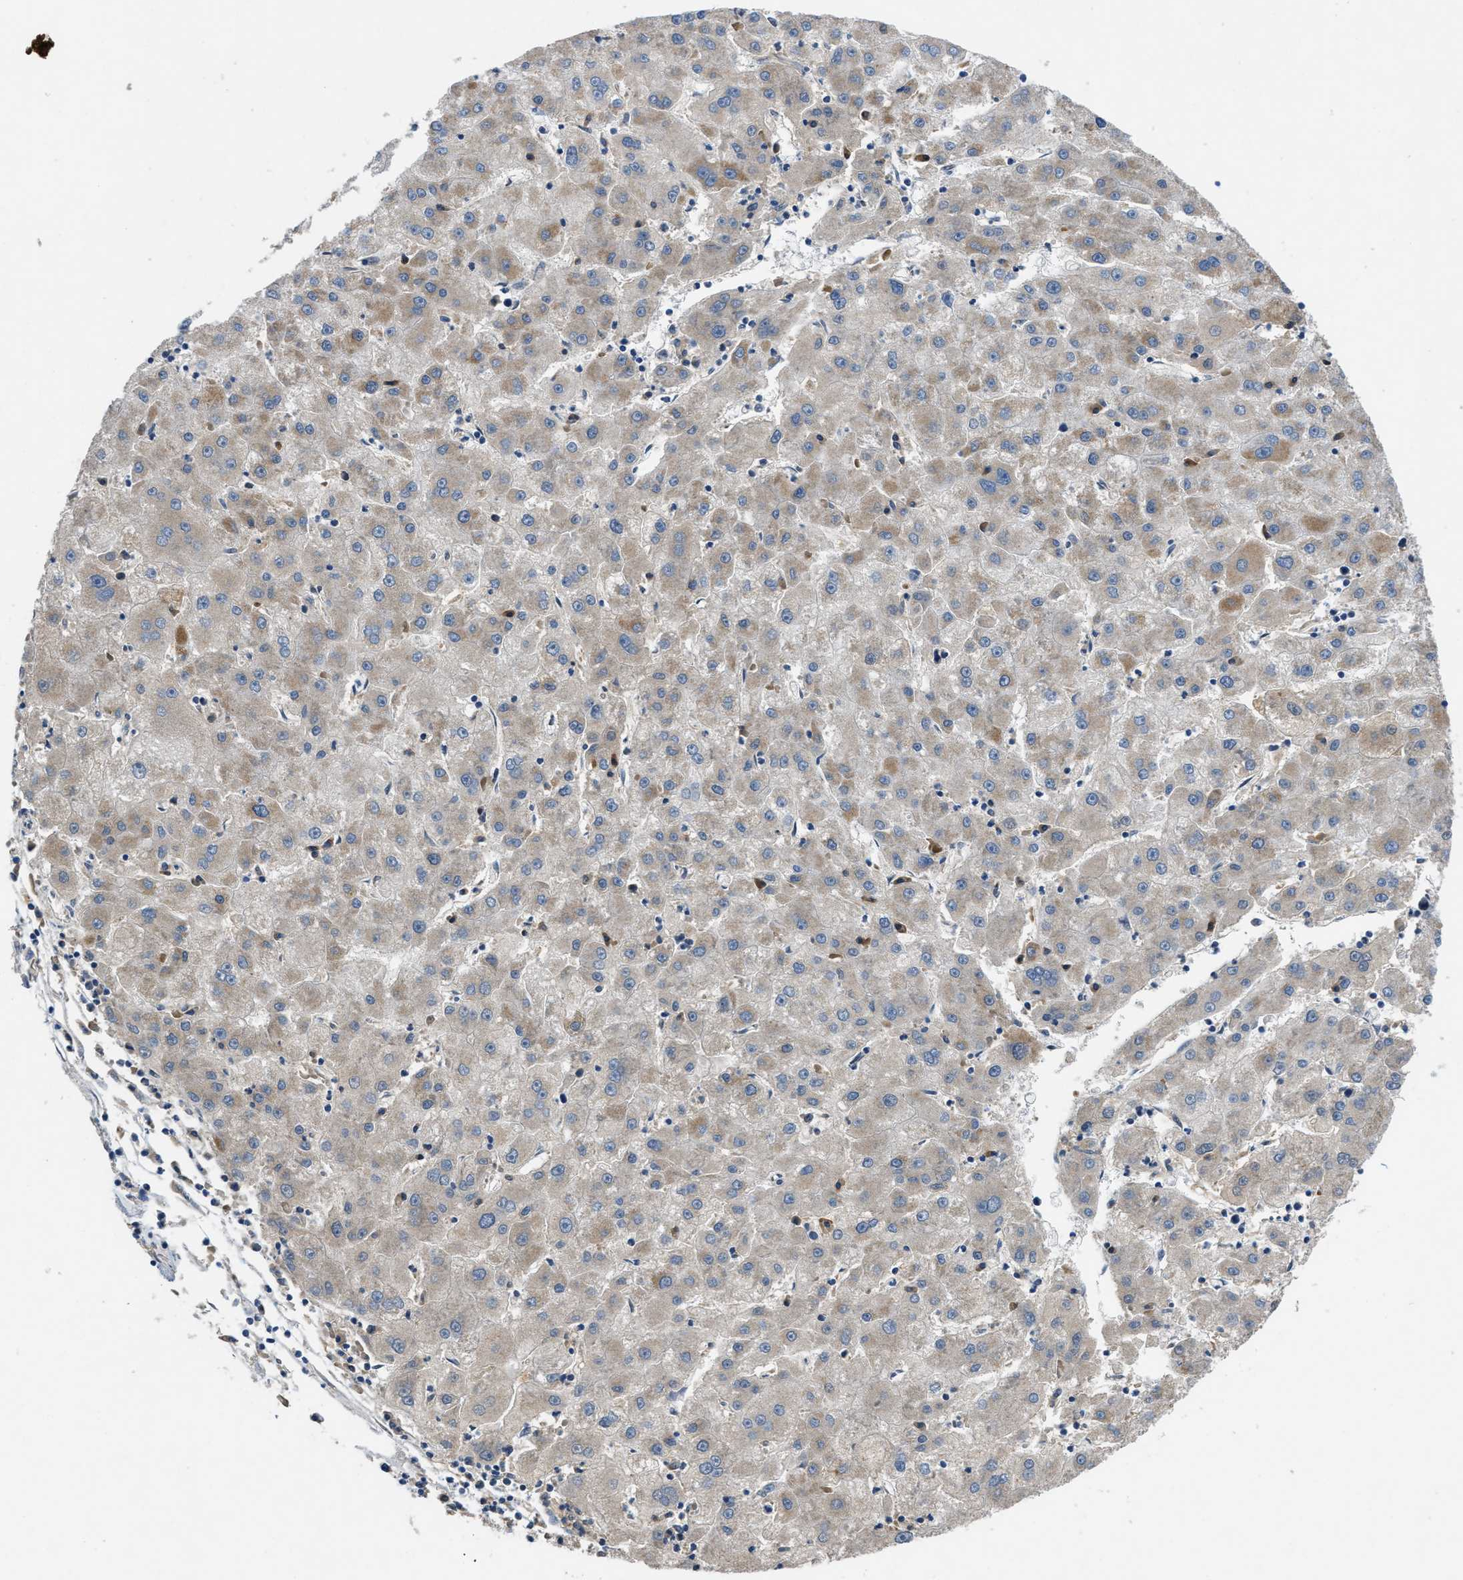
{"staining": {"intensity": "weak", "quantity": ">75%", "location": "cytoplasmic/membranous"}, "tissue": "liver cancer", "cell_type": "Tumor cells", "image_type": "cancer", "snomed": [{"axis": "morphology", "description": "Carcinoma, Hepatocellular, NOS"}, {"axis": "topography", "description": "Liver"}], "caption": "Hepatocellular carcinoma (liver) stained with DAB (3,3'-diaminobenzidine) immunohistochemistry (IHC) displays low levels of weak cytoplasmic/membranous expression in about >75% of tumor cells.", "gene": "PNKD", "patient": {"sex": "male", "age": 72}}